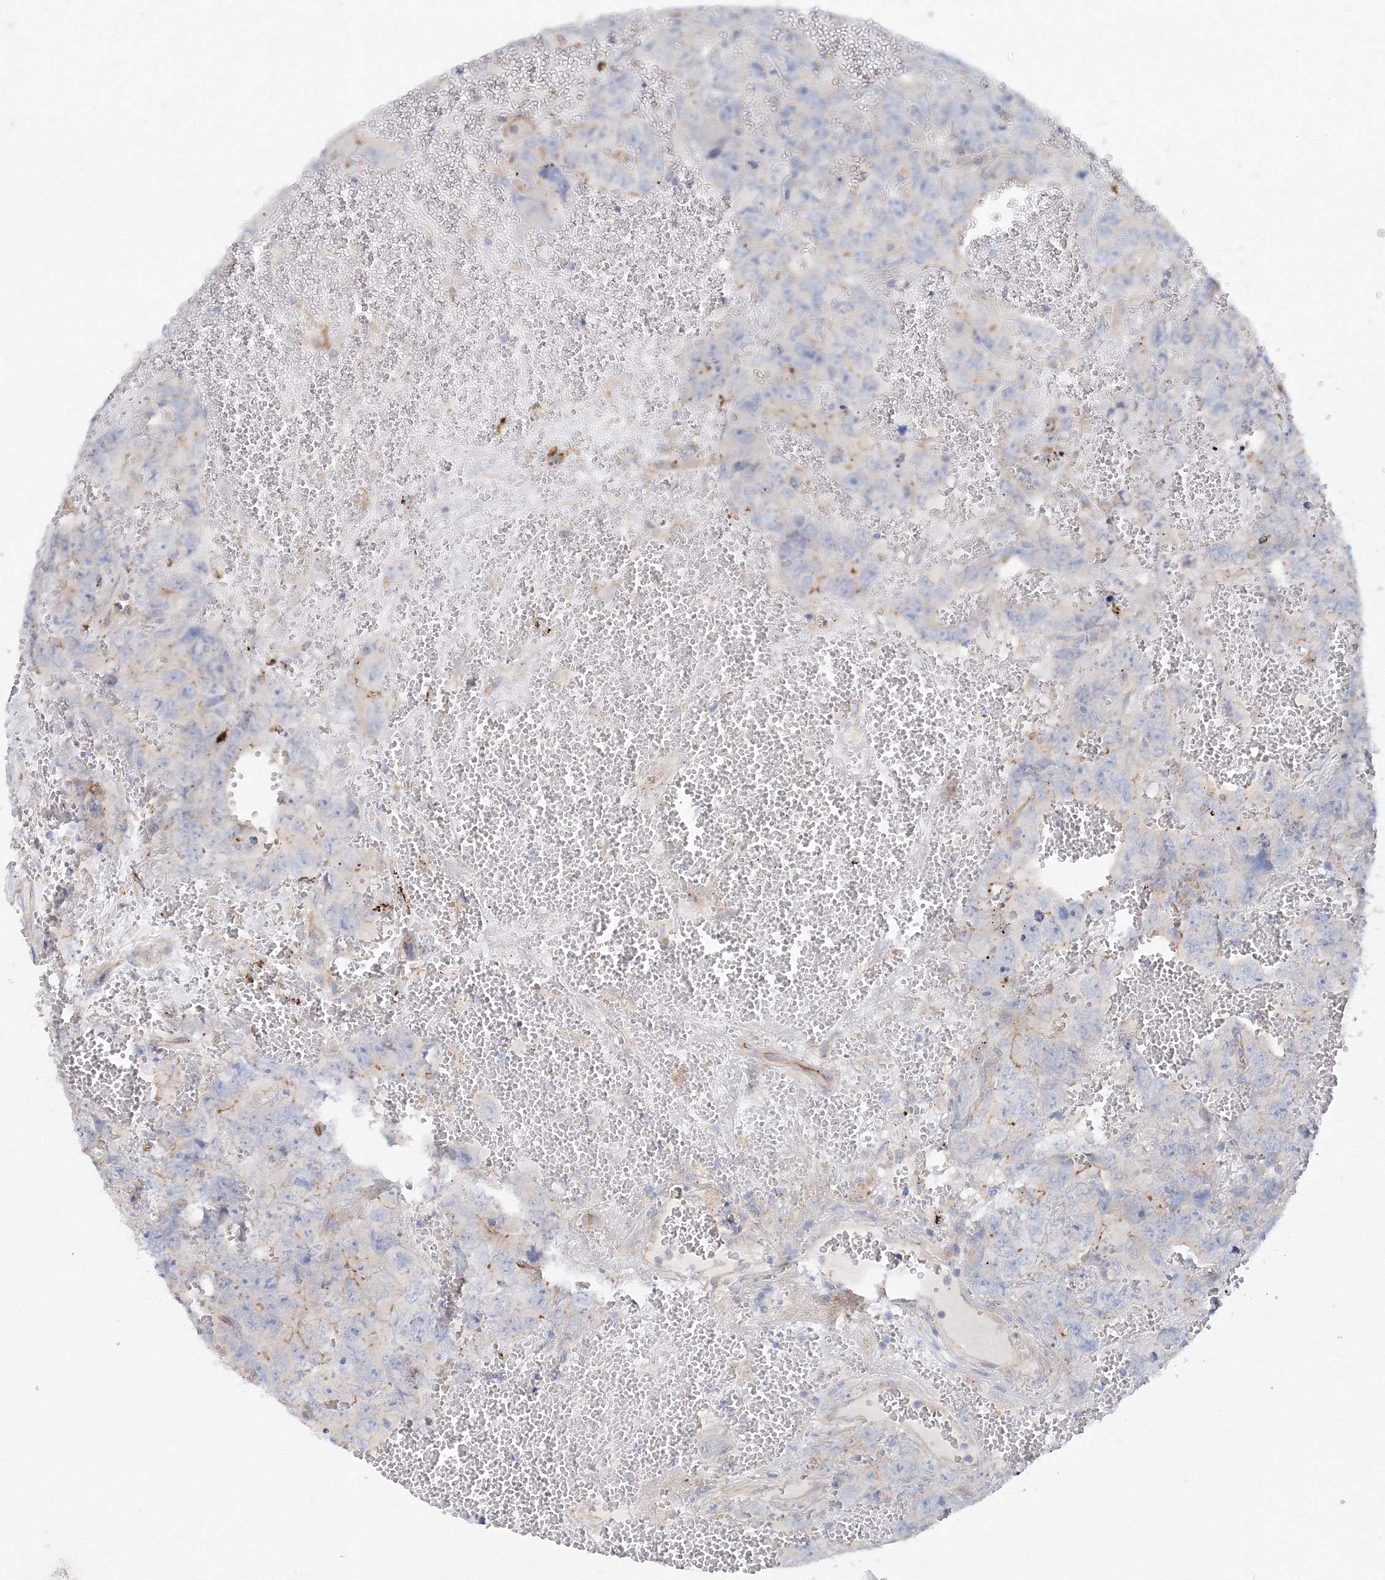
{"staining": {"intensity": "negative", "quantity": "none", "location": "none"}, "tissue": "testis cancer", "cell_type": "Tumor cells", "image_type": "cancer", "snomed": [{"axis": "morphology", "description": "Carcinoma, Embryonal, NOS"}, {"axis": "topography", "description": "Testis"}], "caption": "The immunohistochemistry photomicrograph has no significant staining in tumor cells of testis cancer tissue. (DAB immunohistochemistry with hematoxylin counter stain).", "gene": "DIS3L2", "patient": {"sex": "male", "age": 45}}